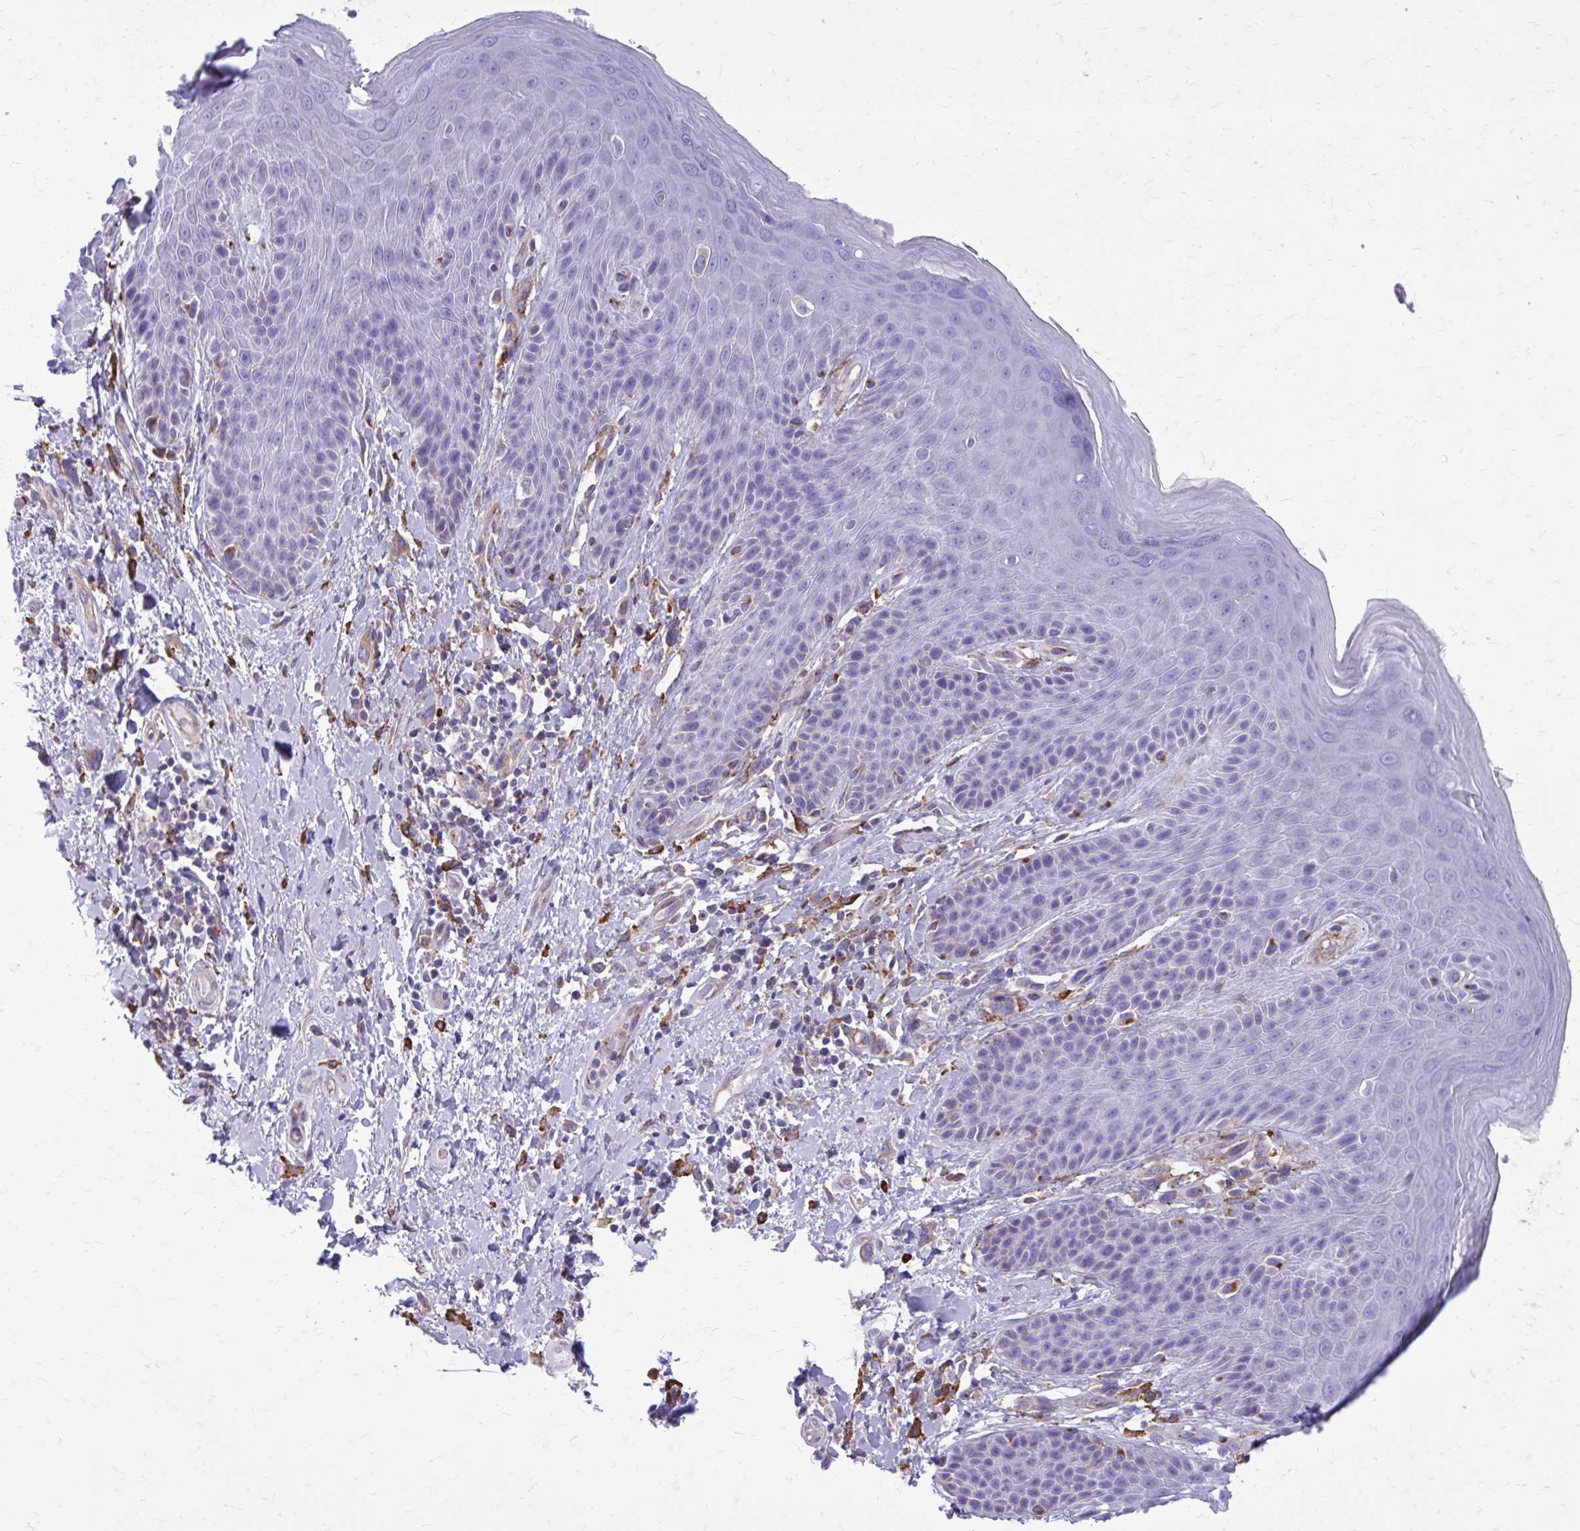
{"staining": {"intensity": "negative", "quantity": "none", "location": "none"}, "tissue": "skin", "cell_type": "Epidermal cells", "image_type": "normal", "snomed": [{"axis": "morphology", "description": "Normal tissue, NOS"}, {"axis": "topography", "description": "Anal"}, {"axis": "topography", "description": "Peripheral nerve tissue"}], "caption": "High power microscopy histopathology image of an immunohistochemistry (IHC) micrograph of unremarkable skin, revealing no significant expression in epidermal cells.", "gene": "CLTA", "patient": {"sex": "male", "age": 51}}